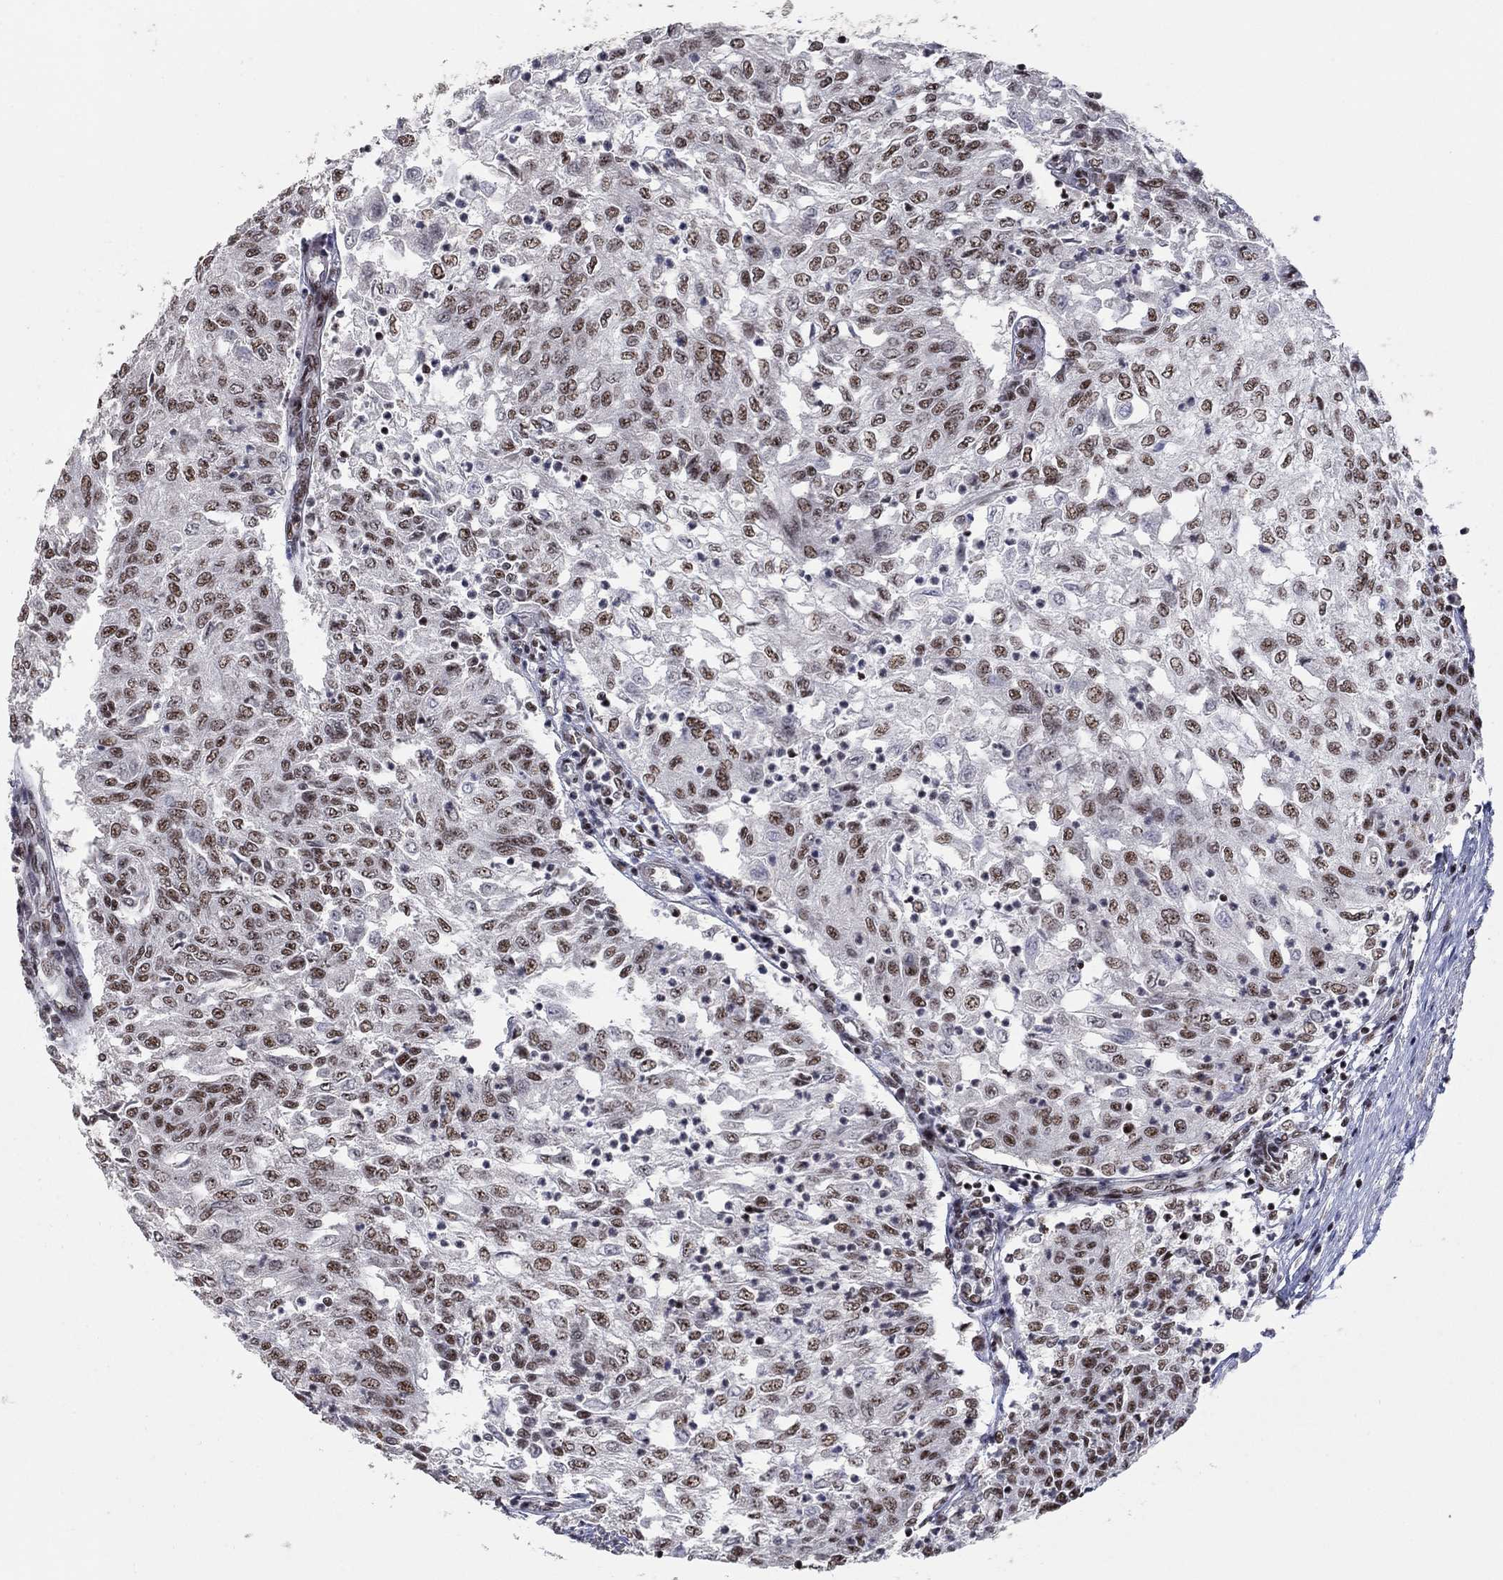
{"staining": {"intensity": "moderate", "quantity": ">75%", "location": "nuclear"}, "tissue": "urothelial cancer", "cell_type": "Tumor cells", "image_type": "cancer", "snomed": [{"axis": "morphology", "description": "Urothelial carcinoma, Low grade"}, {"axis": "topography", "description": "Urinary bladder"}], "caption": "Immunohistochemistry staining of low-grade urothelial carcinoma, which displays medium levels of moderate nuclear staining in about >75% of tumor cells indicating moderate nuclear protein expression. The staining was performed using DAB (3,3'-diaminobenzidine) (brown) for protein detection and nuclei were counterstained in hematoxylin (blue).", "gene": "PNISR", "patient": {"sex": "male", "age": 78}}